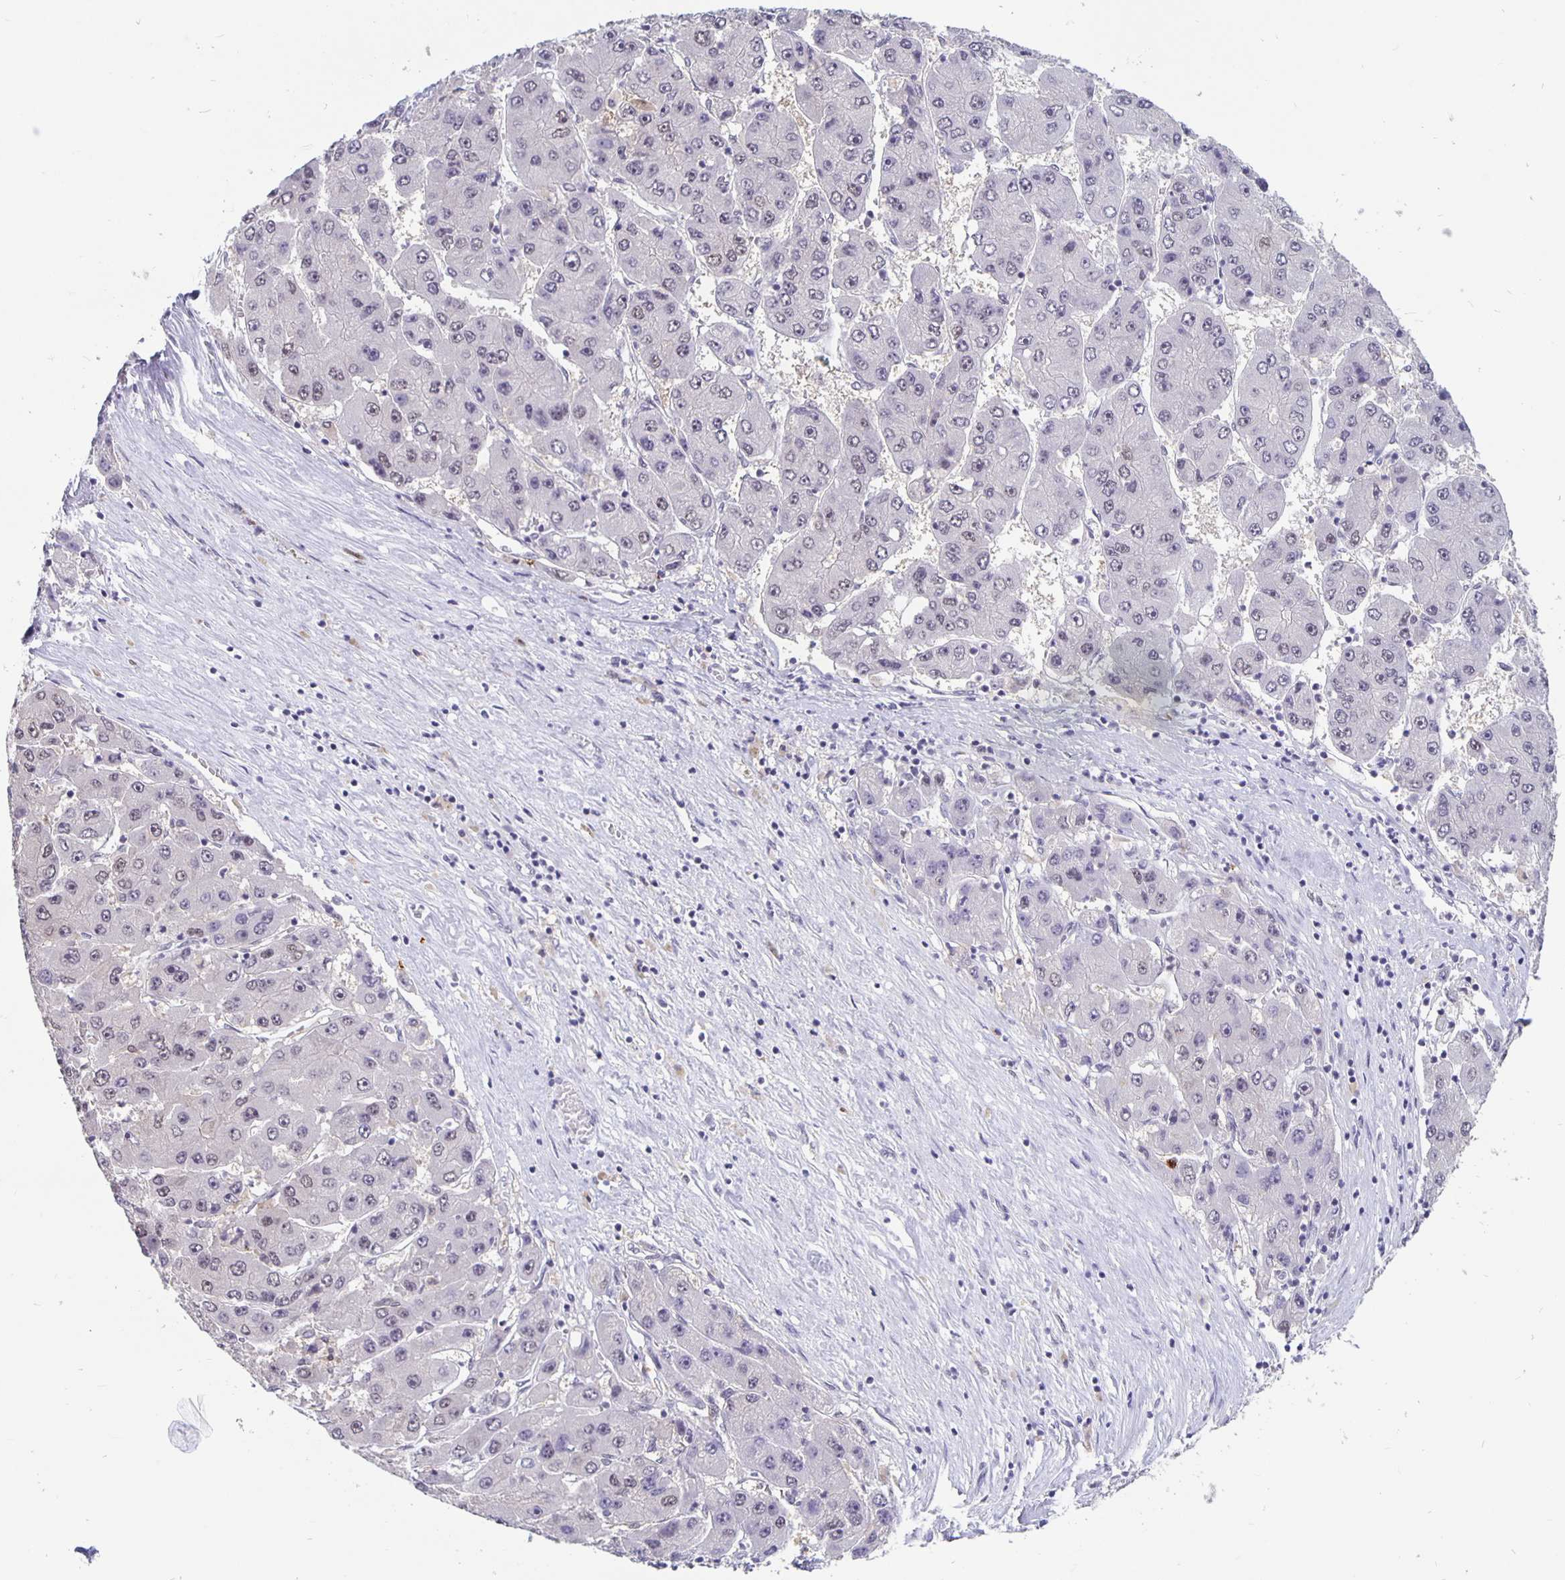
{"staining": {"intensity": "negative", "quantity": "none", "location": "none"}, "tissue": "liver cancer", "cell_type": "Tumor cells", "image_type": "cancer", "snomed": [{"axis": "morphology", "description": "Carcinoma, Hepatocellular, NOS"}, {"axis": "topography", "description": "Liver"}], "caption": "High power microscopy photomicrograph of an immunohistochemistry (IHC) photomicrograph of hepatocellular carcinoma (liver), revealing no significant staining in tumor cells. The staining was performed using DAB to visualize the protein expression in brown, while the nuclei were stained in blue with hematoxylin (Magnification: 20x).", "gene": "ZNF691", "patient": {"sex": "female", "age": 61}}